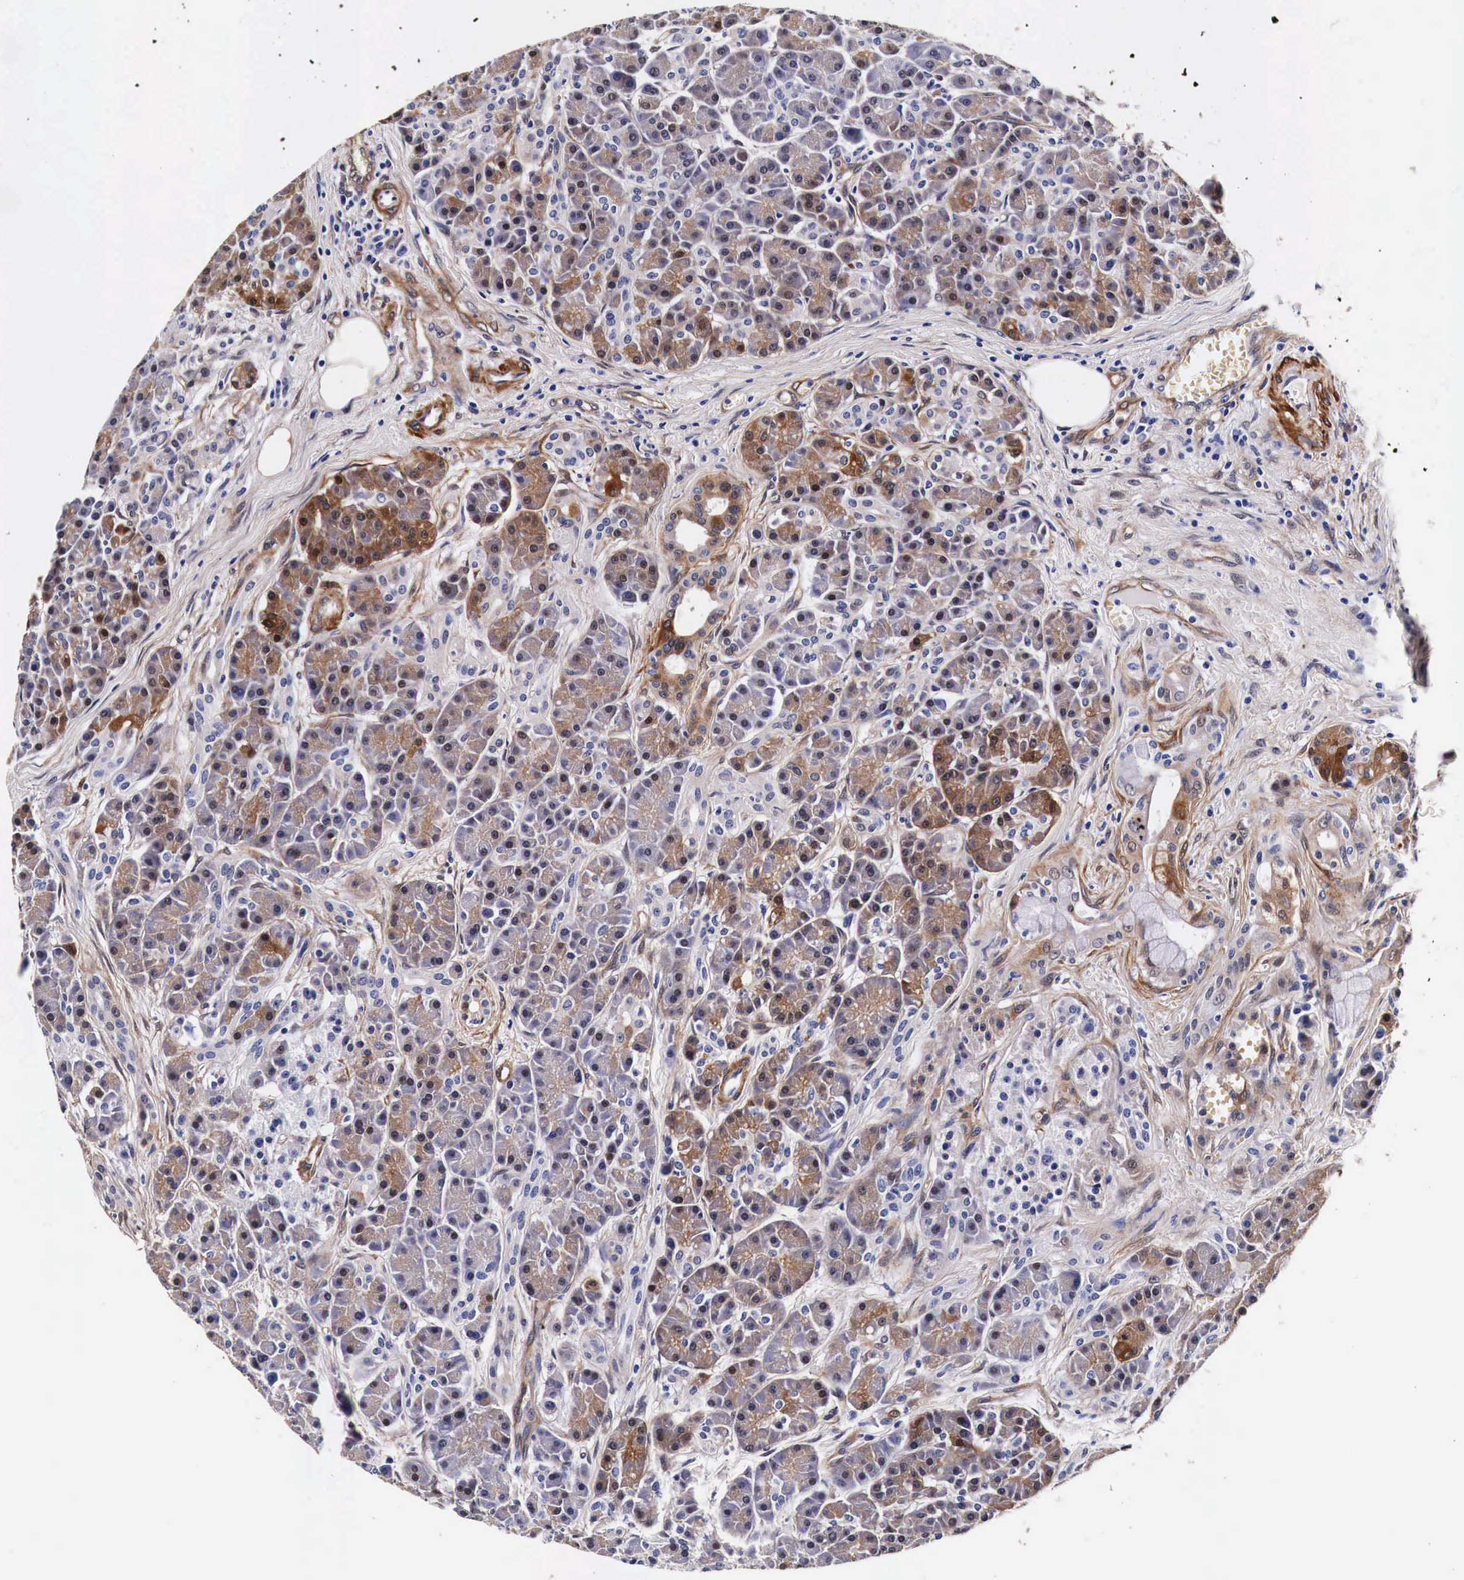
{"staining": {"intensity": "strong", "quantity": "25%-75%", "location": "cytoplasmic/membranous"}, "tissue": "pancreas", "cell_type": "Exocrine glandular cells", "image_type": "normal", "snomed": [{"axis": "morphology", "description": "Normal tissue, NOS"}, {"axis": "topography", "description": "Pancreas"}], "caption": "A high amount of strong cytoplasmic/membranous staining is appreciated in approximately 25%-75% of exocrine glandular cells in normal pancreas. The protein is stained brown, and the nuclei are stained in blue (DAB (3,3'-diaminobenzidine) IHC with brightfield microscopy, high magnification).", "gene": "HSPB1", "patient": {"sex": "male", "age": 73}}